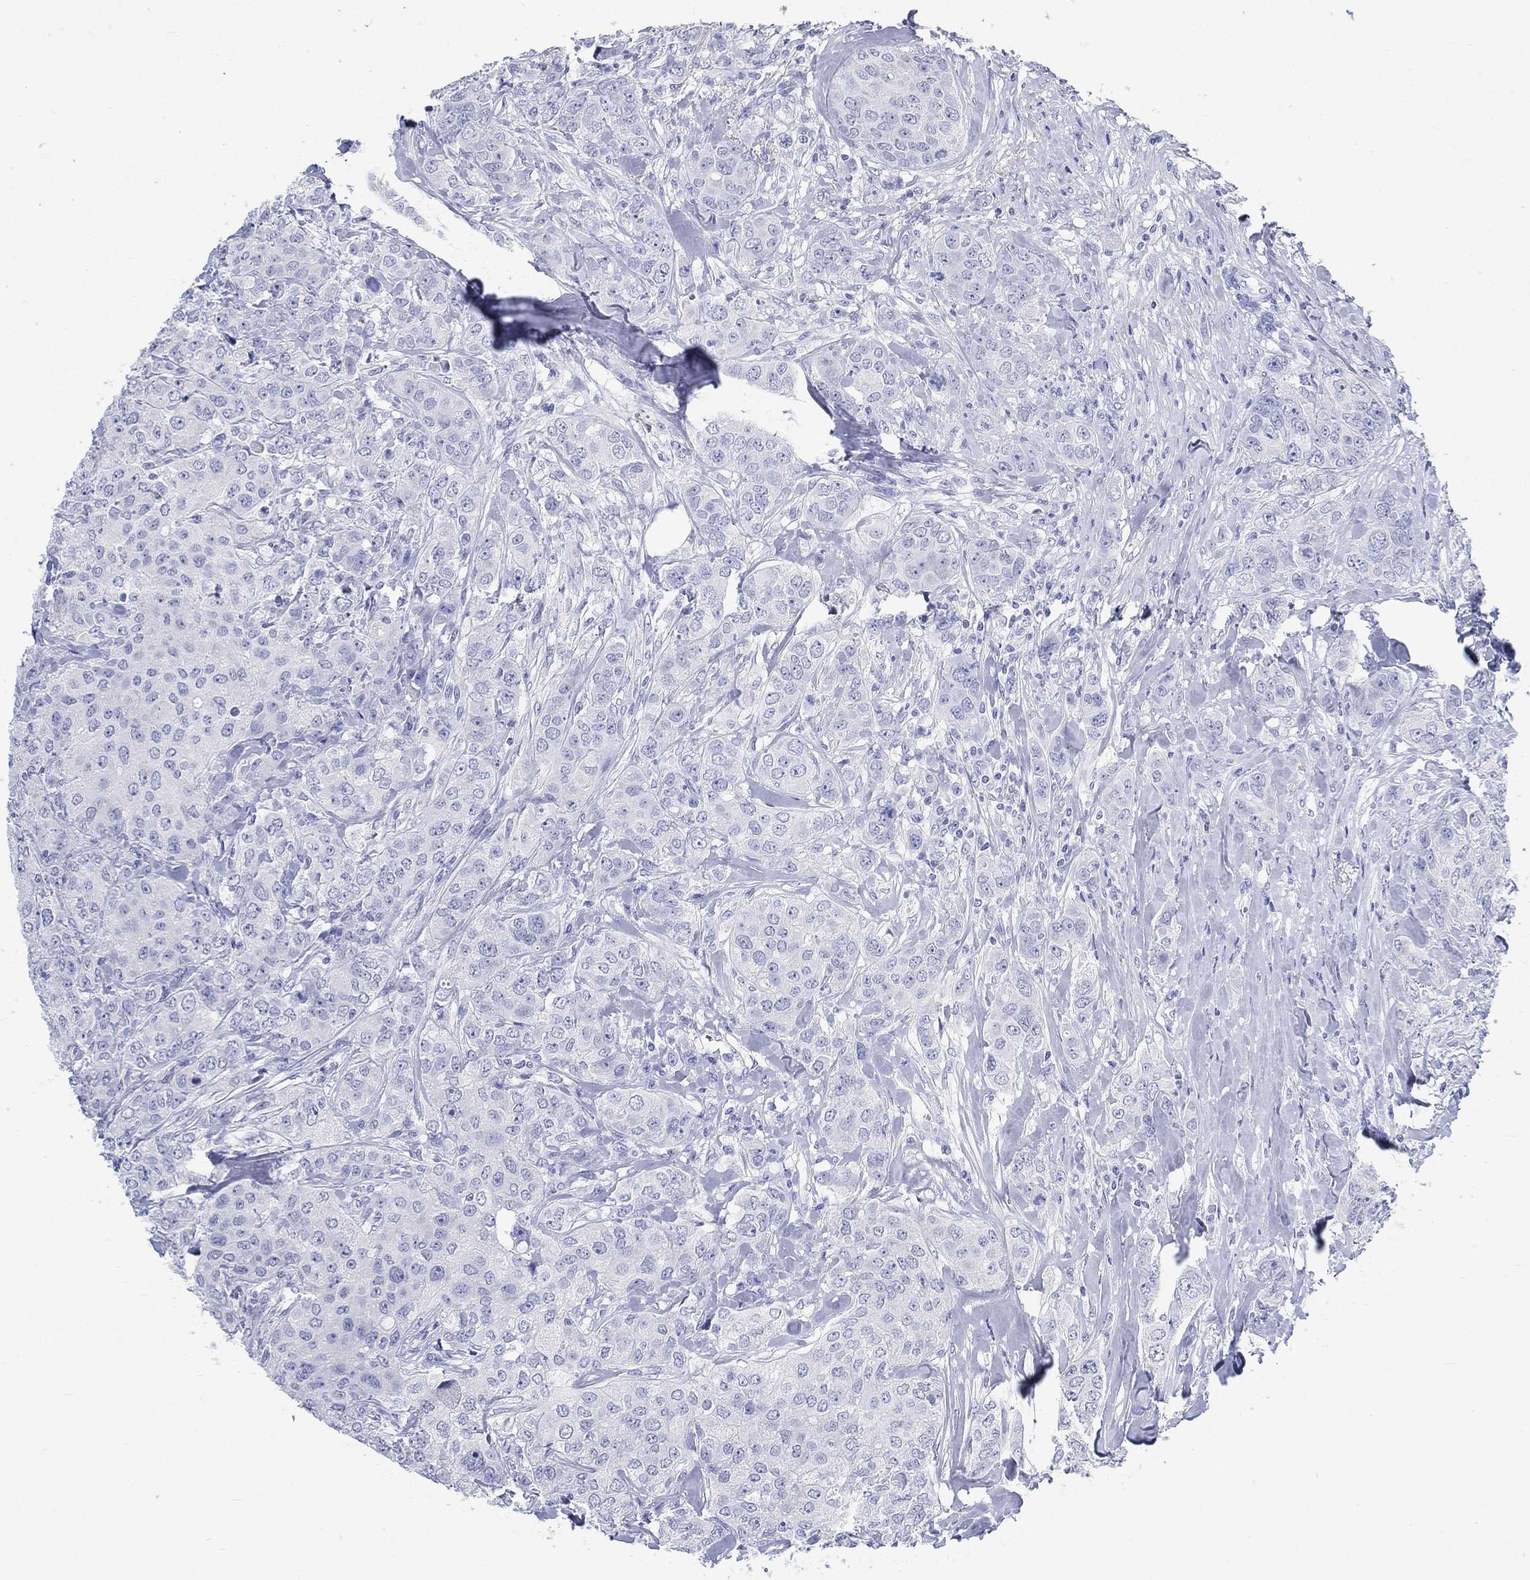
{"staining": {"intensity": "negative", "quantity": "none", "location": "none"}, "tissue": "breast cancer", "cell_type": "Tumor cells", "image_type": "cancer", "snomed": [{"axis": "morphology", "description": "Duct carcinoma"}, {"axis": "topography", "description": "Breast"}], "caption": "DAB (3,3'-diaminobenzidine) immunohistochemical staining of breast cancer shows no significant positivity in tumor cells.", "gene": "MSI1", "patient": {"sex": "female", "age": 43}}